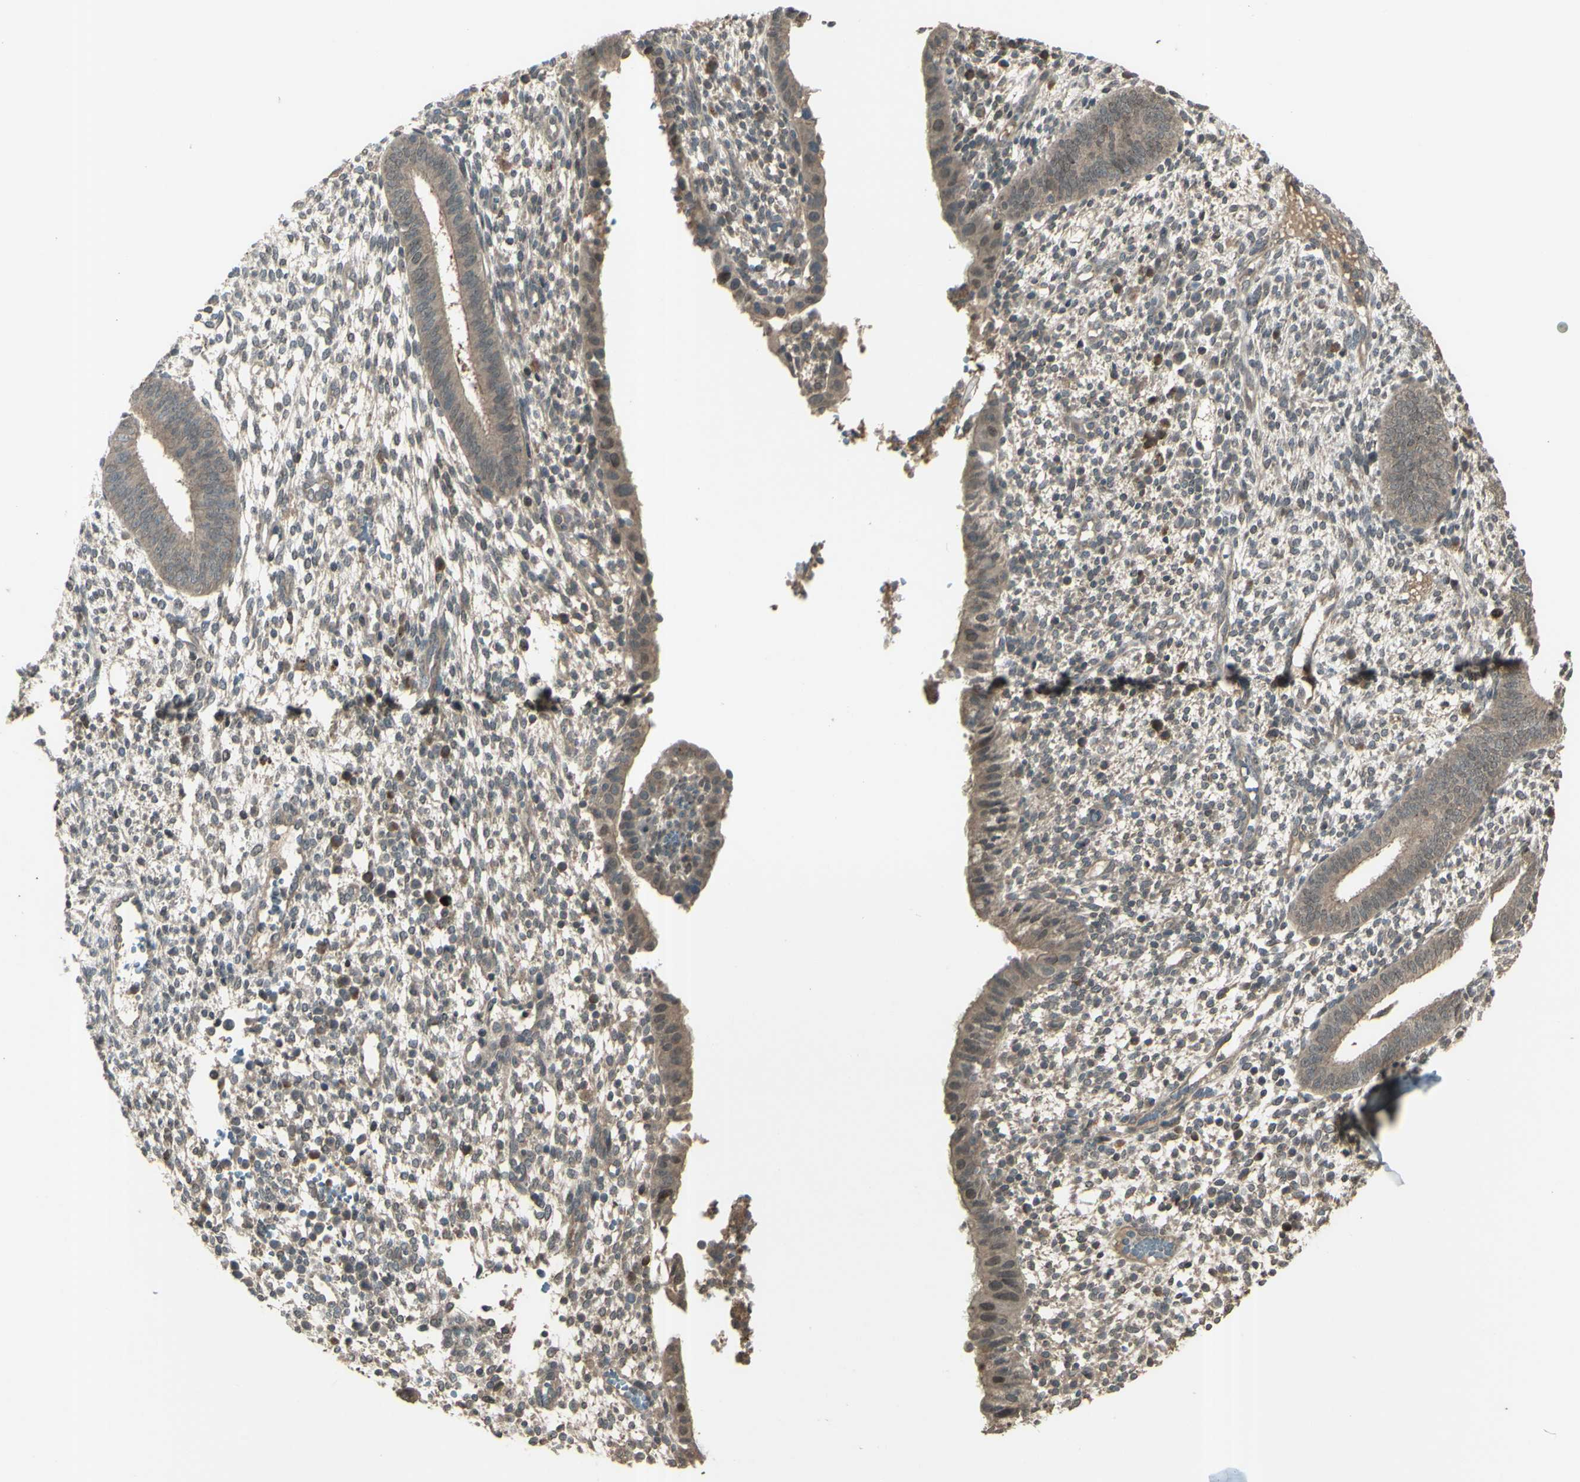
{"staining": {"intensity": "moderate", "quantity": ">75%", "location": "cytoplasmic/membranous"}, "tissue": "endometrium", "cell_type": "Cells in endometrial stroma", "image_type": "normal", "snomed": [{"axis": "morphology", "description": "Normal tissue, NOS"}, {"axis": "topography", "description": "Endometrium"}], "caption": "Brown immunohistochemical staining in benign endometrium exhibits moderate cytoplasmic/membranous expression in approximately >75% of cells in endometrial stroma.", "gene": "GNAS", "patient": {"sex": "female", "age": 35}}